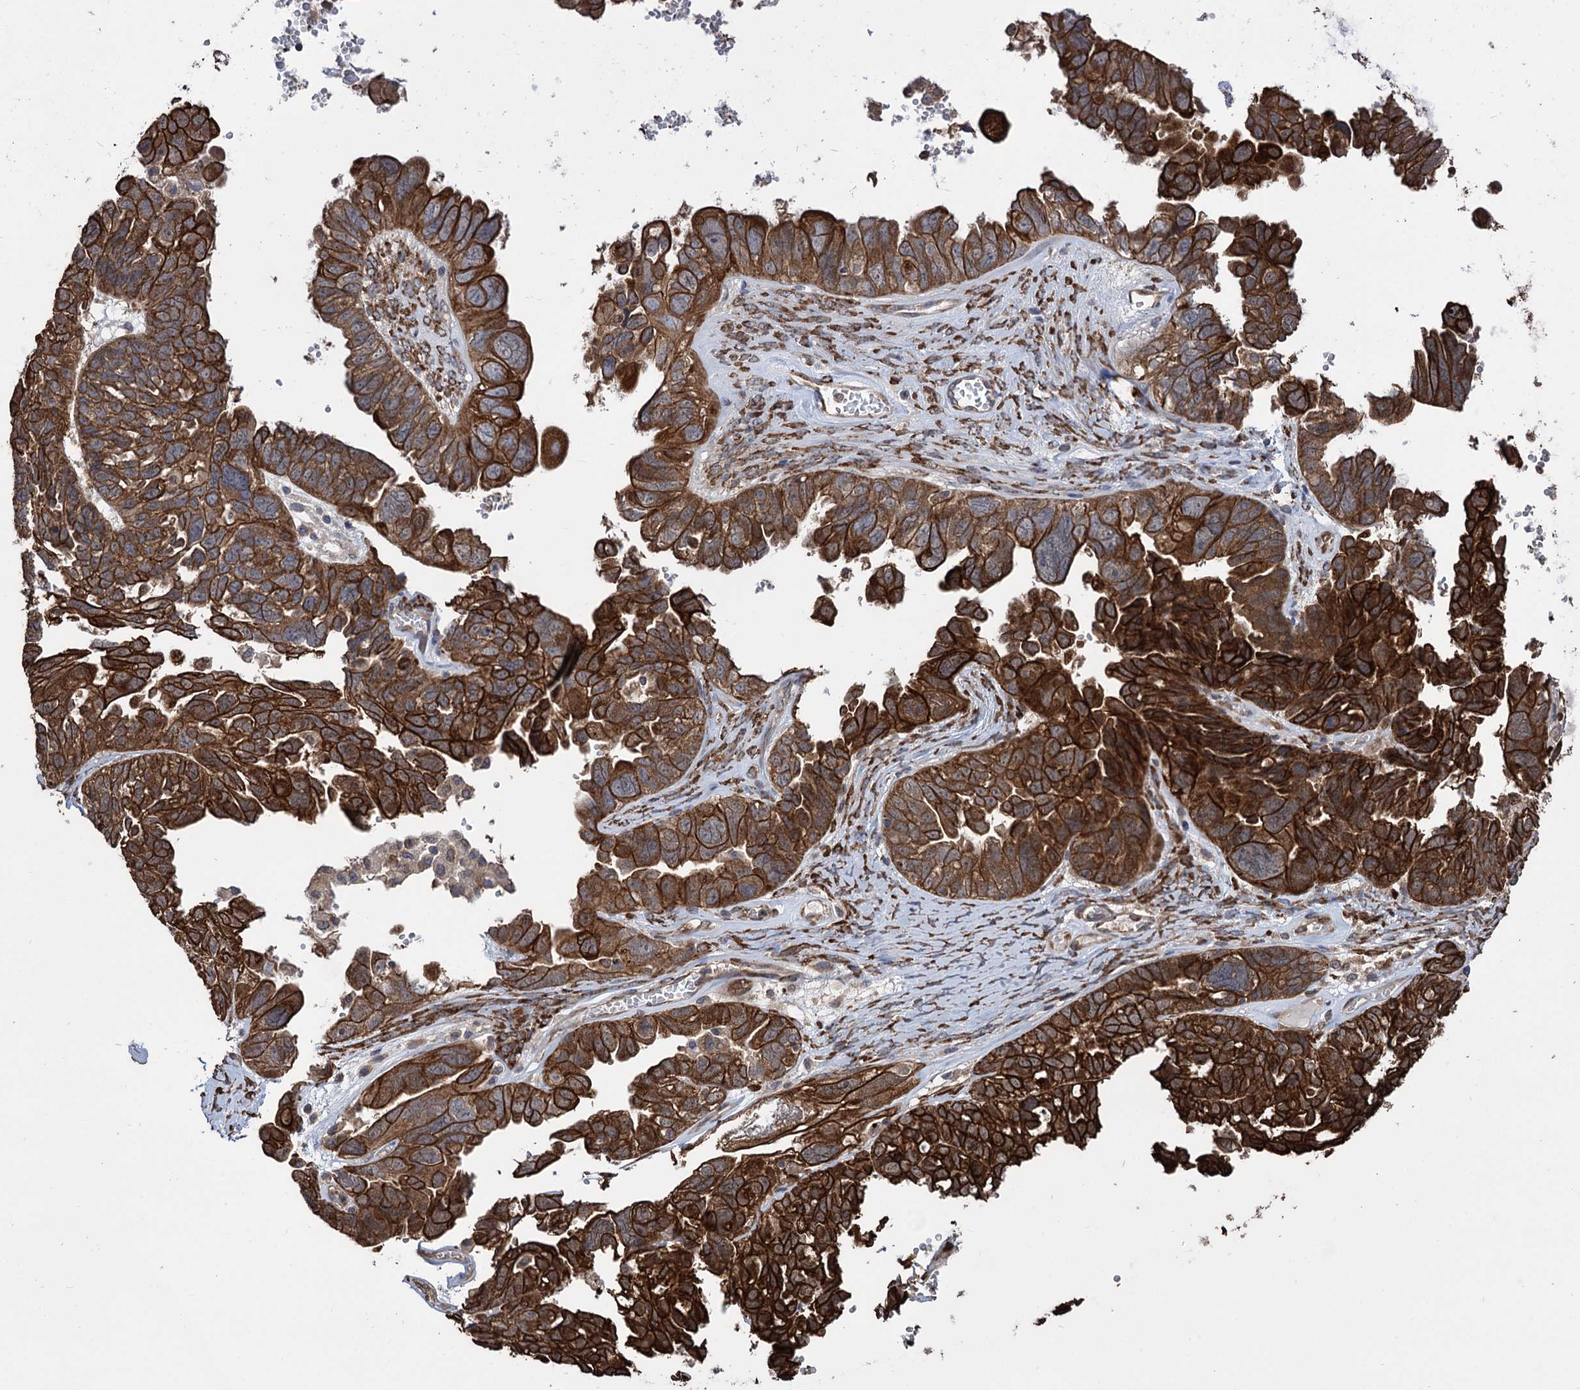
{"staining": {"intensity": "strong", "quantity": ">75%", "location": "cytoplasmic/membranous"}, "tissue": "ovarian cancer", "cell_type": "Tumor cells", "image_type": "cancer", "snomed": [{"axis": "morphology", "description": "Cystadenocarcinoma, serous, NOS"}, {"axis": "topography", "description": "Ovary"}], "caption": "Serous cystadenocarcinoma (ovarian) was stained to show a protein in brown. There is high levels of strong cytoplasmic/membranous staining in approximately >75% of tumor cells.", "gene": "CDAN1", "patient": {"sex": "female", "age": 79}}